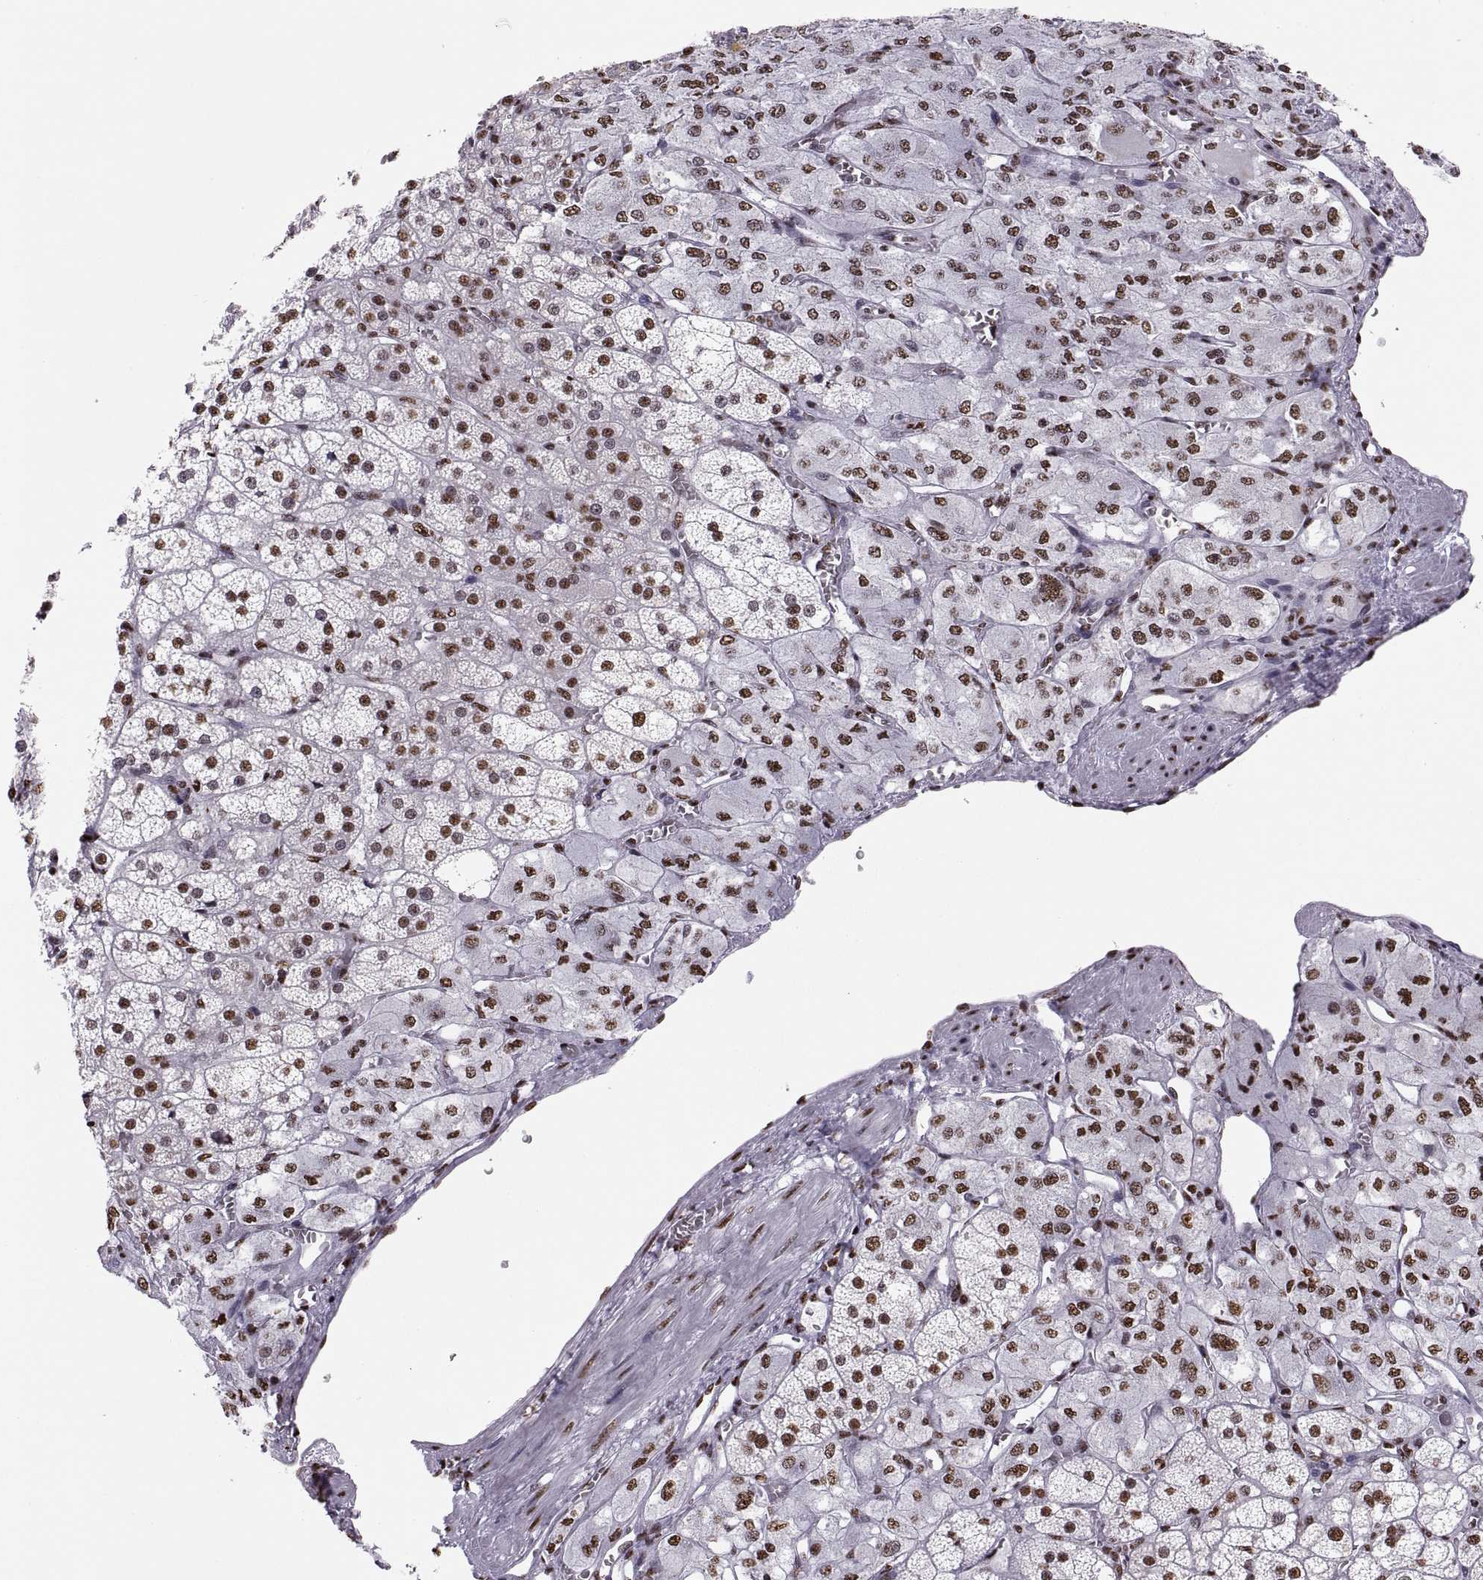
{"staining": {"intensity": "strong", "quantity": "25%-75%", "location": "nuclear"}, "tissue": "adrenal gland", "cell_type": "Glandular cells", "image_type": "normal", "snomed": [{"axis": "morphology", "description": "Normal tissue, NOS"}, {"axis": "topography", "description": "Adrenal gland"}], "caption": "Protein staining by immunohistochemistry exhibits strong nuclear expression in approximately 25%-75% of glandular cells in unremarkable adrenal gland. Nuclei are stained in blue.", "gene": "SNAI1", "patient": {"sex": "female", "age": 60}}